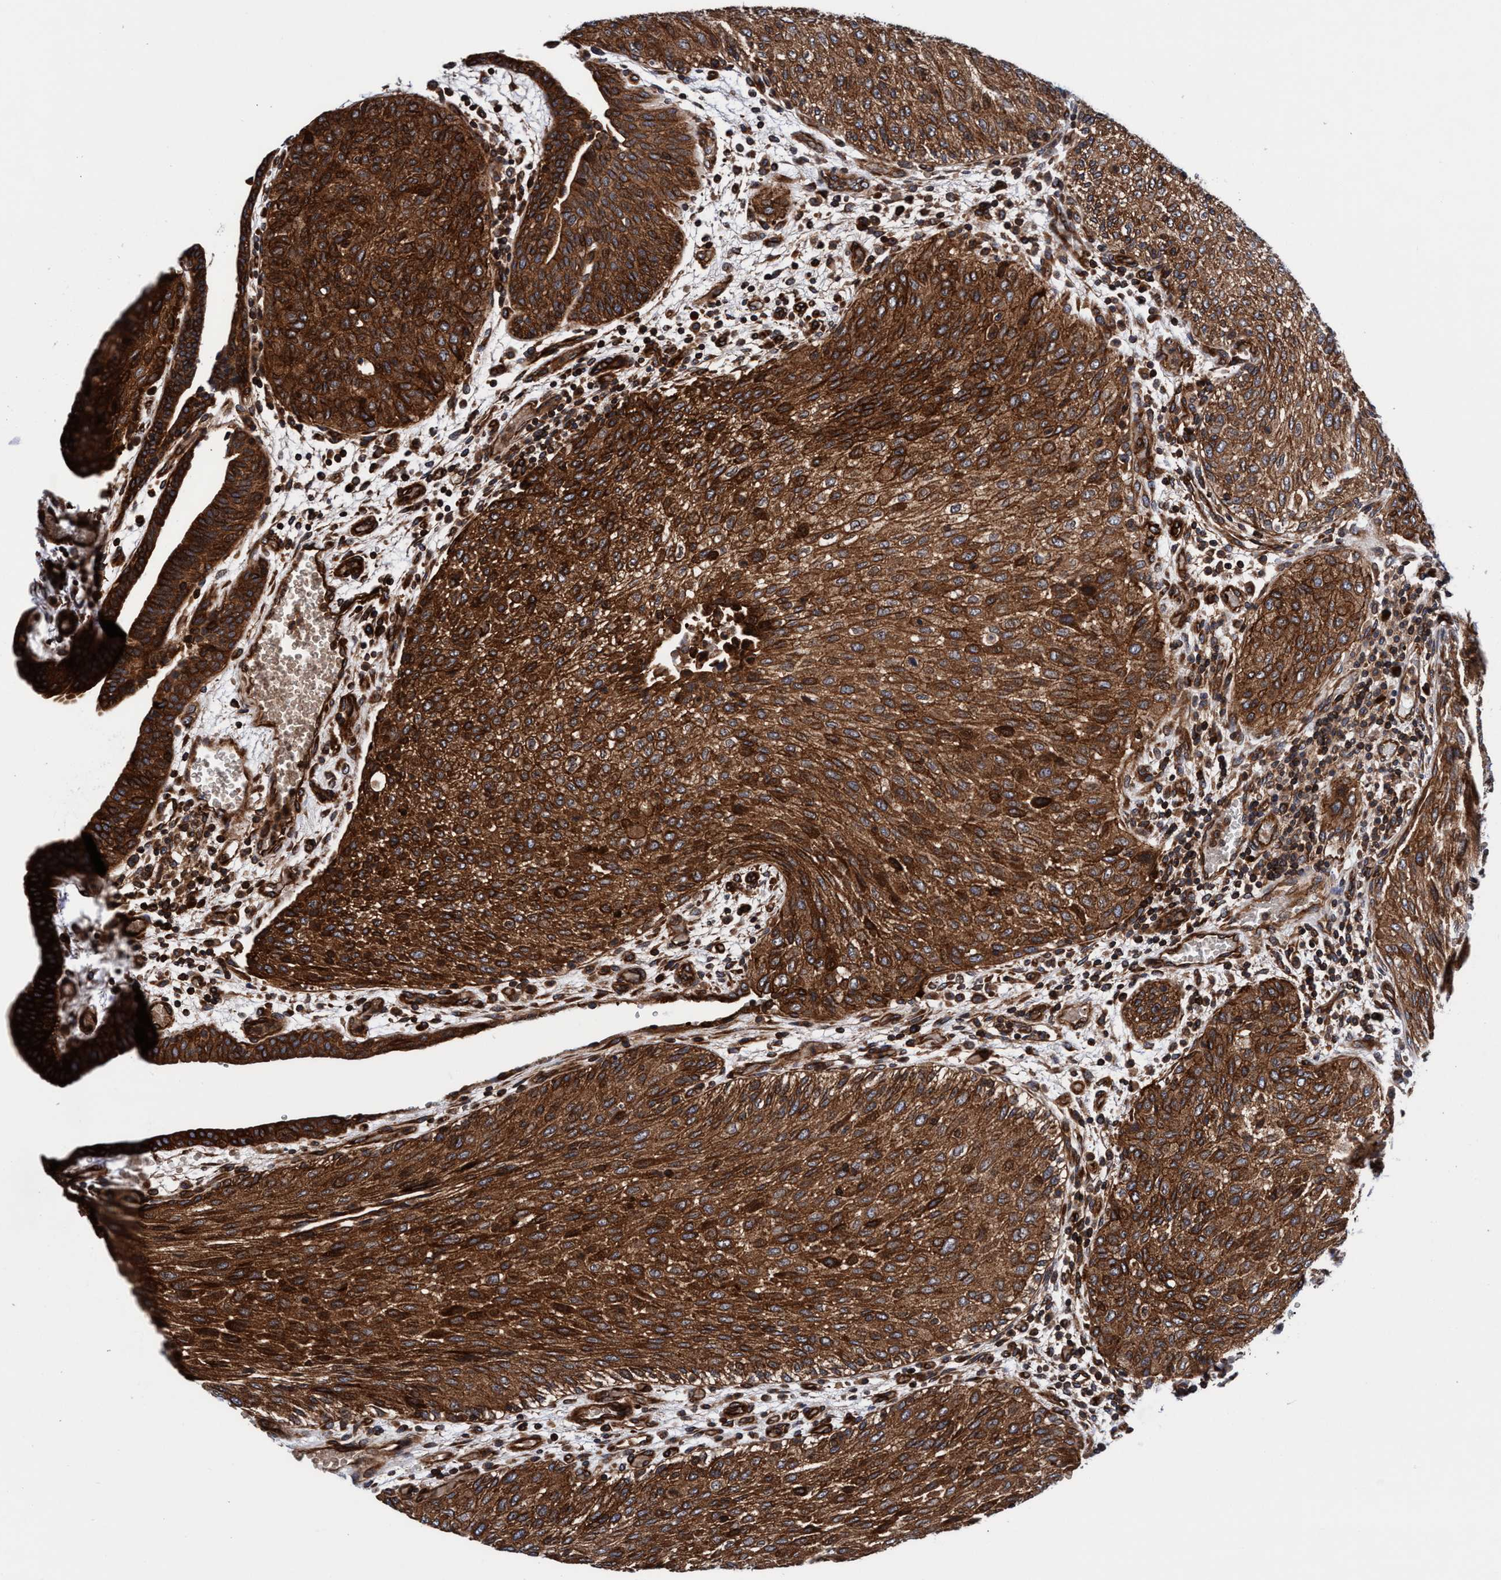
{"staining": {"intensity": "strong", "quantity": ">75%", "location": "cytoplasmic/membranous"}, "tissue": "urothelial cancer", "cell_type": "Tumor cells", "image_type": "cancer", "snomed": [{"axis": "morphology", "description": "Urothelial carcinoma, Low grade"}, {"axis": "morphology", "description": "Urothelial carcinoma, High grade"}, {"axis": "topography", "description": "Urinary bladder"}], "caption": "Protein expression analysis of human urothelial carcinoma (high-grade) reveals strong cytoplasmic/membranous expression in approximately >75% of tumor cells.", "gene": "MCM3AP", "patient": {"sex": "male", "age": 35}}